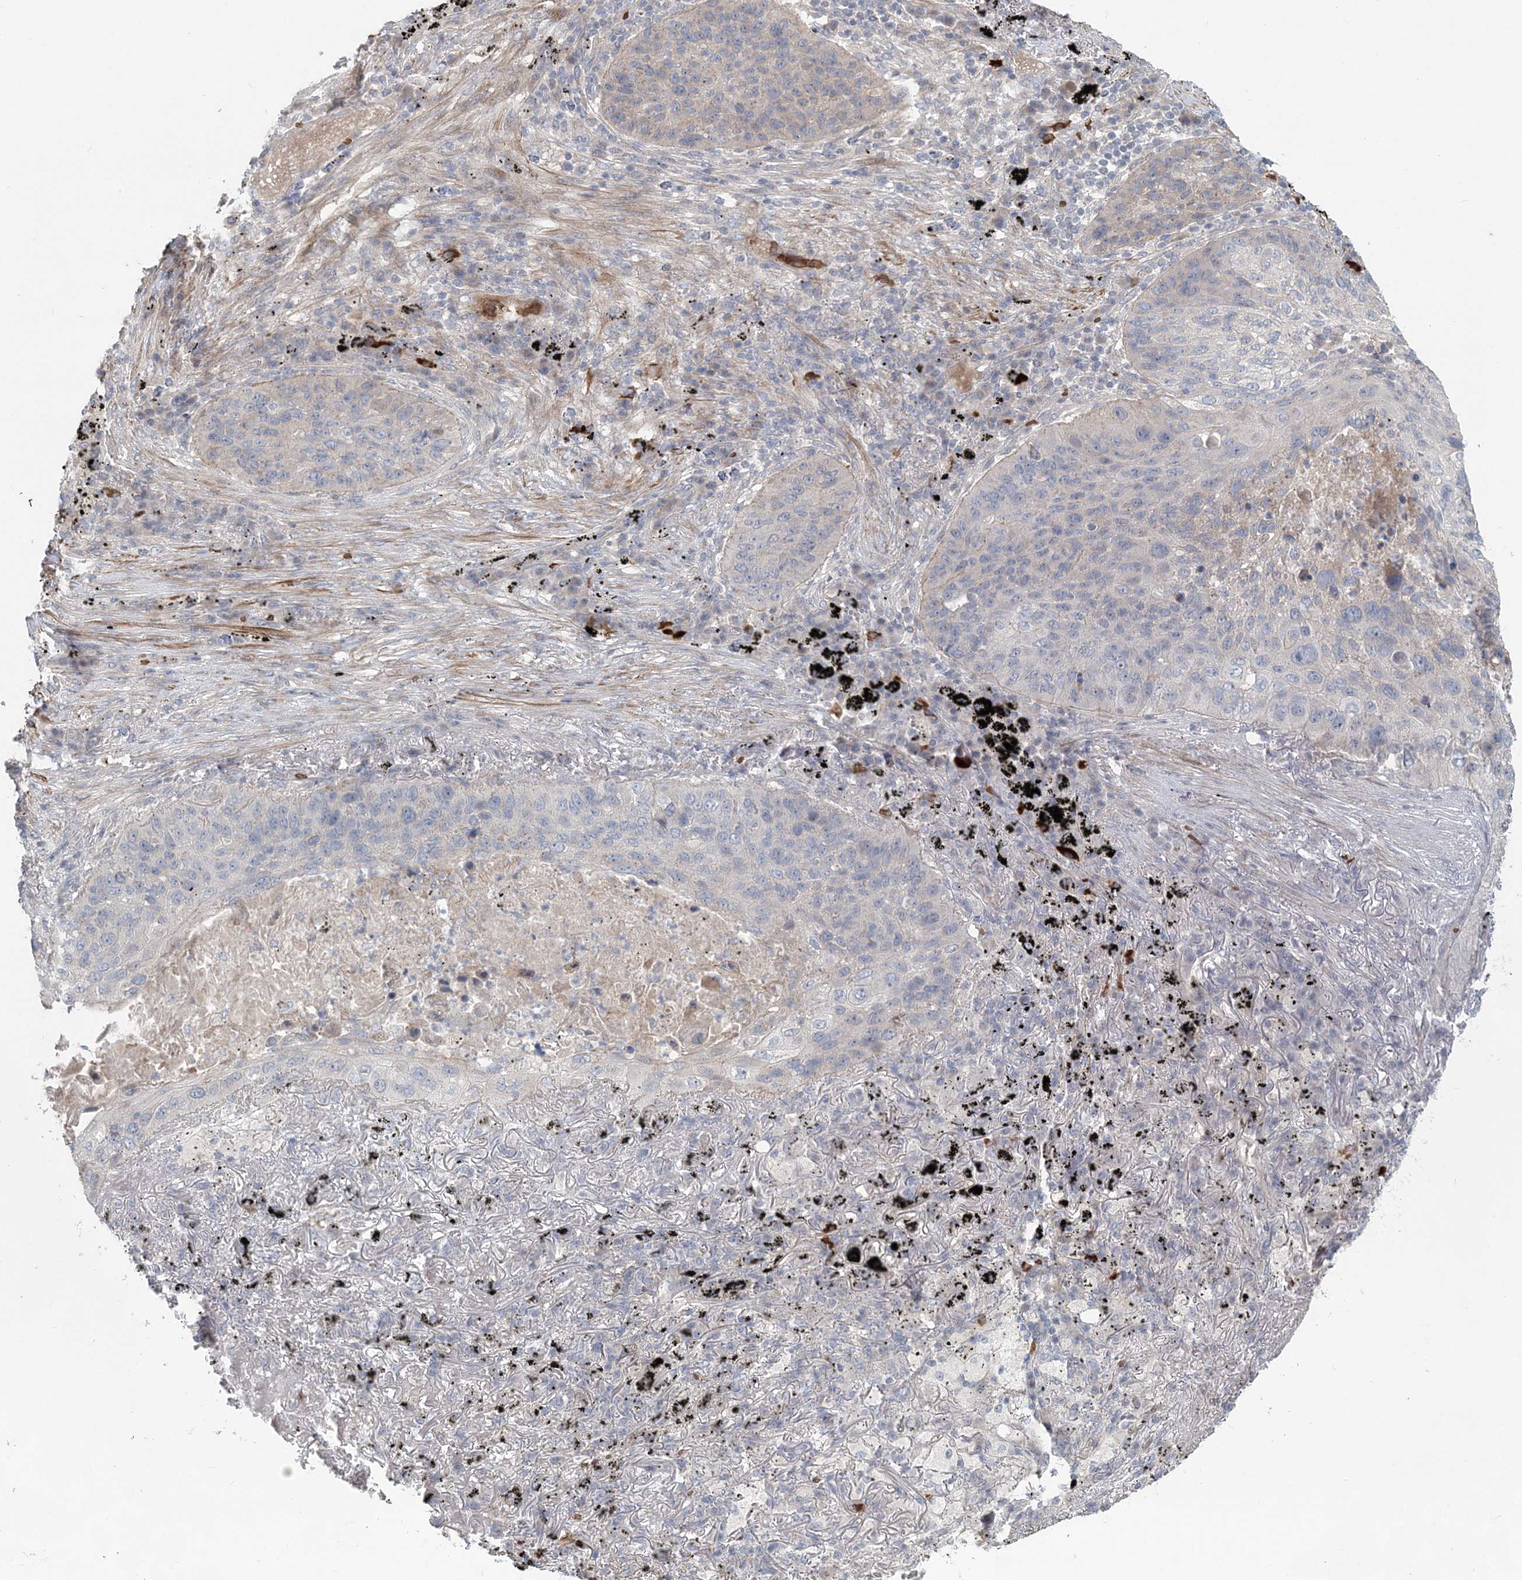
{"staining": {"intensity": "negative", "quantity": "none", "location": "none"}, "tissue": "lung cancer", "cell_type": "Tumor cells", "image_type": "cancer", "snomed": [{"axis": "morphology", "description": "Squamous cell carcinoma, NOS"}, {"axis": "topography", "description": "Lung"}], "caption": "This is an immunohistochemistry (IHC) photomicrograph of human lung cancer (squamous cell carcinoma). There is no expression in tumor cells.", "gene": "SERINC1", "patient": {"sex": "female", "age": 63}}